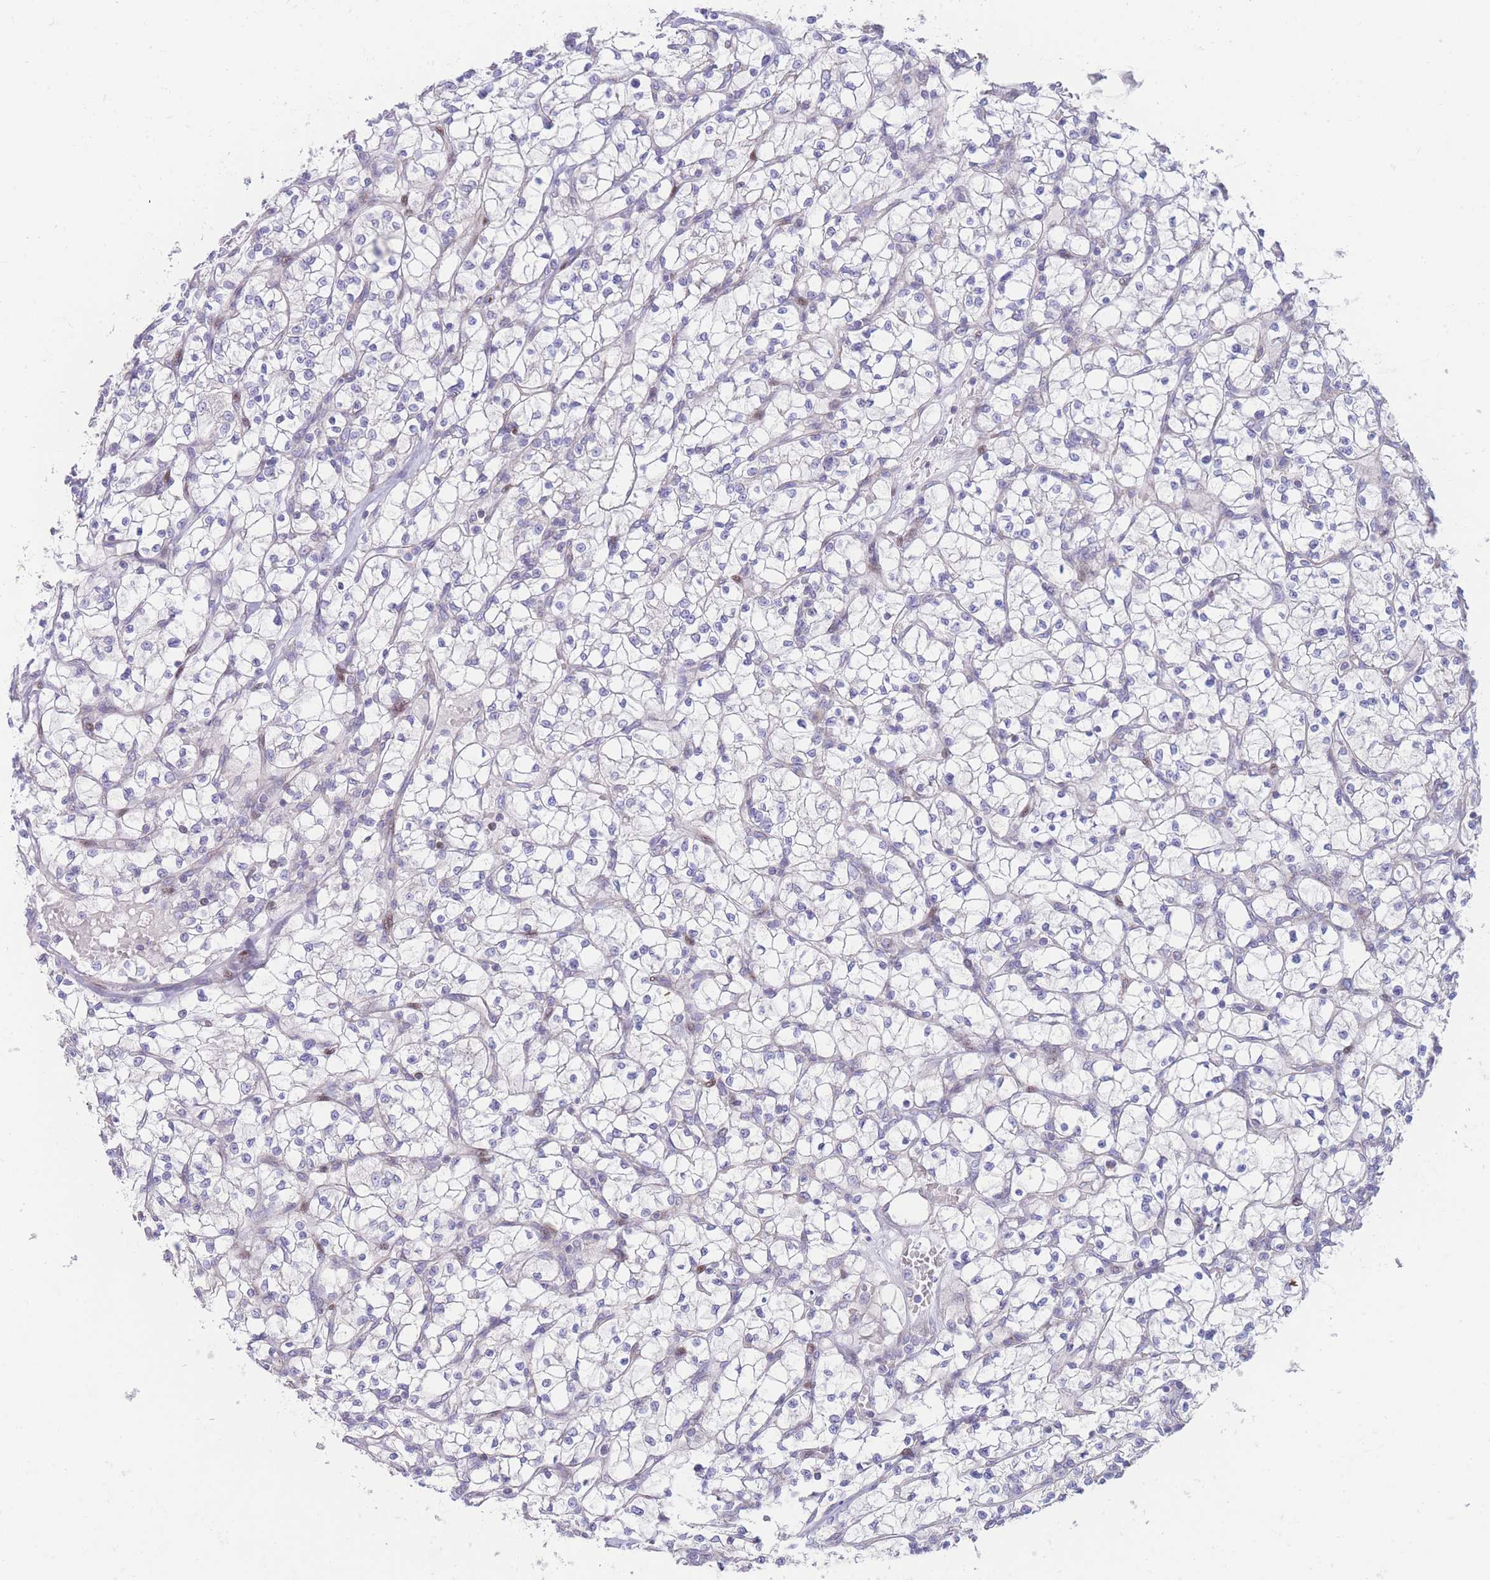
{"staining": {"intensity": "negative", "quantity": "none", "location": "none"}, "tissue": "renal cancer", "cell_type": "Tumor cells", "image_type": "cancer", "snomed": [{"axis": "morphology", "description": "Adenocarcinoma, NOS"}, {"axis": "topography", "description": "Kidney"}], "caption": "This is an IHC image of human adenocarcinoma (renal). There is no positivity in tumor cells.", "gene": "GPAM", "patient": {"sex": "female", "age": 64}}